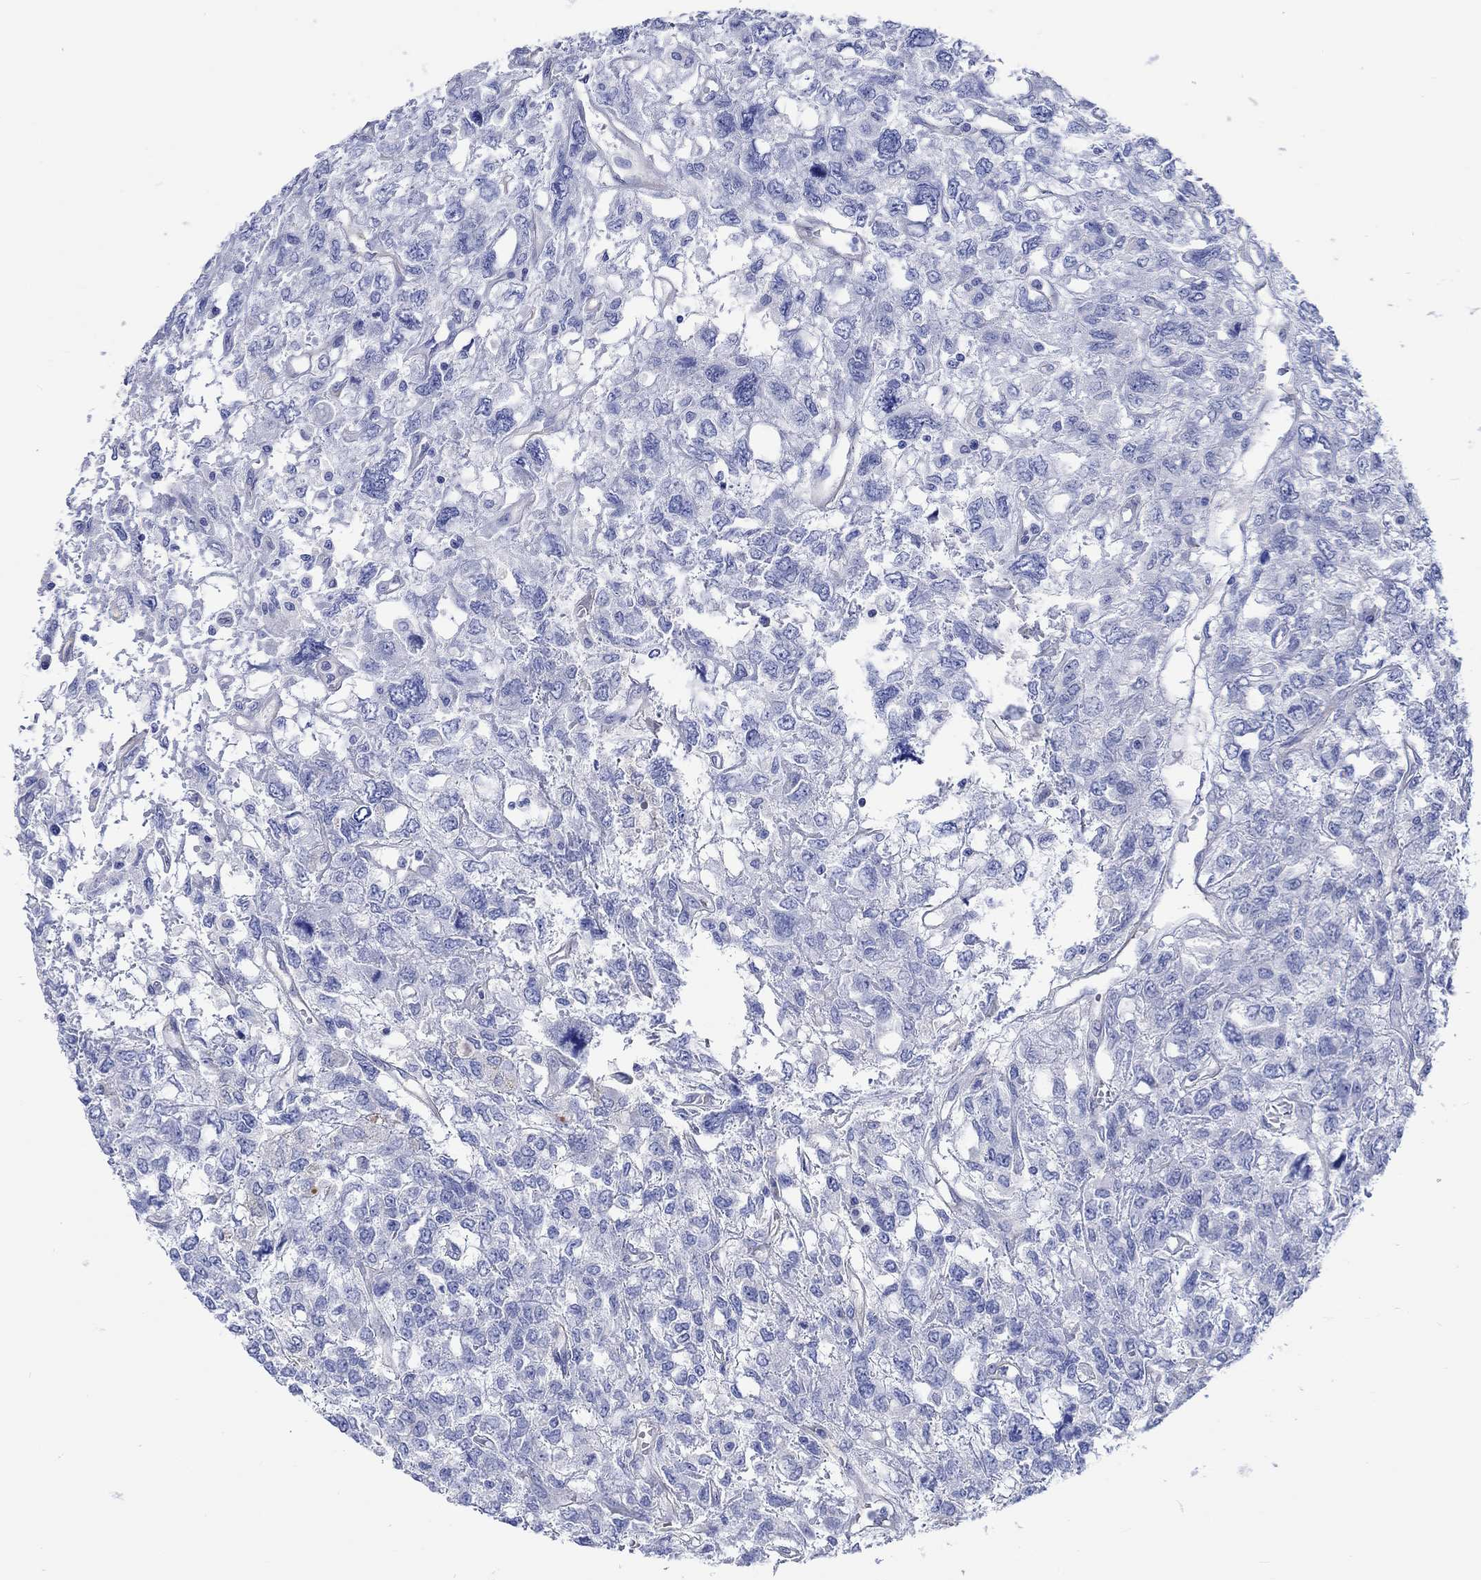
{"staining": {"intensity": "negative", "quantity": "none", "location": "none"}, "tissue": "testis cancer", "cell_type": "Tumor cells", "image_type": "cancer", "snomed": [{"axis": "morphology", "description": "Seminoma, NOS"}, {"axis": "topography", "description": "Testis"}], "caption": "A histopathology image of testis cancer stained for a protein shows no brown staining in tumor cells.", "gene": "CPLX2", "patient": {"sex": "male", "age": 52}}